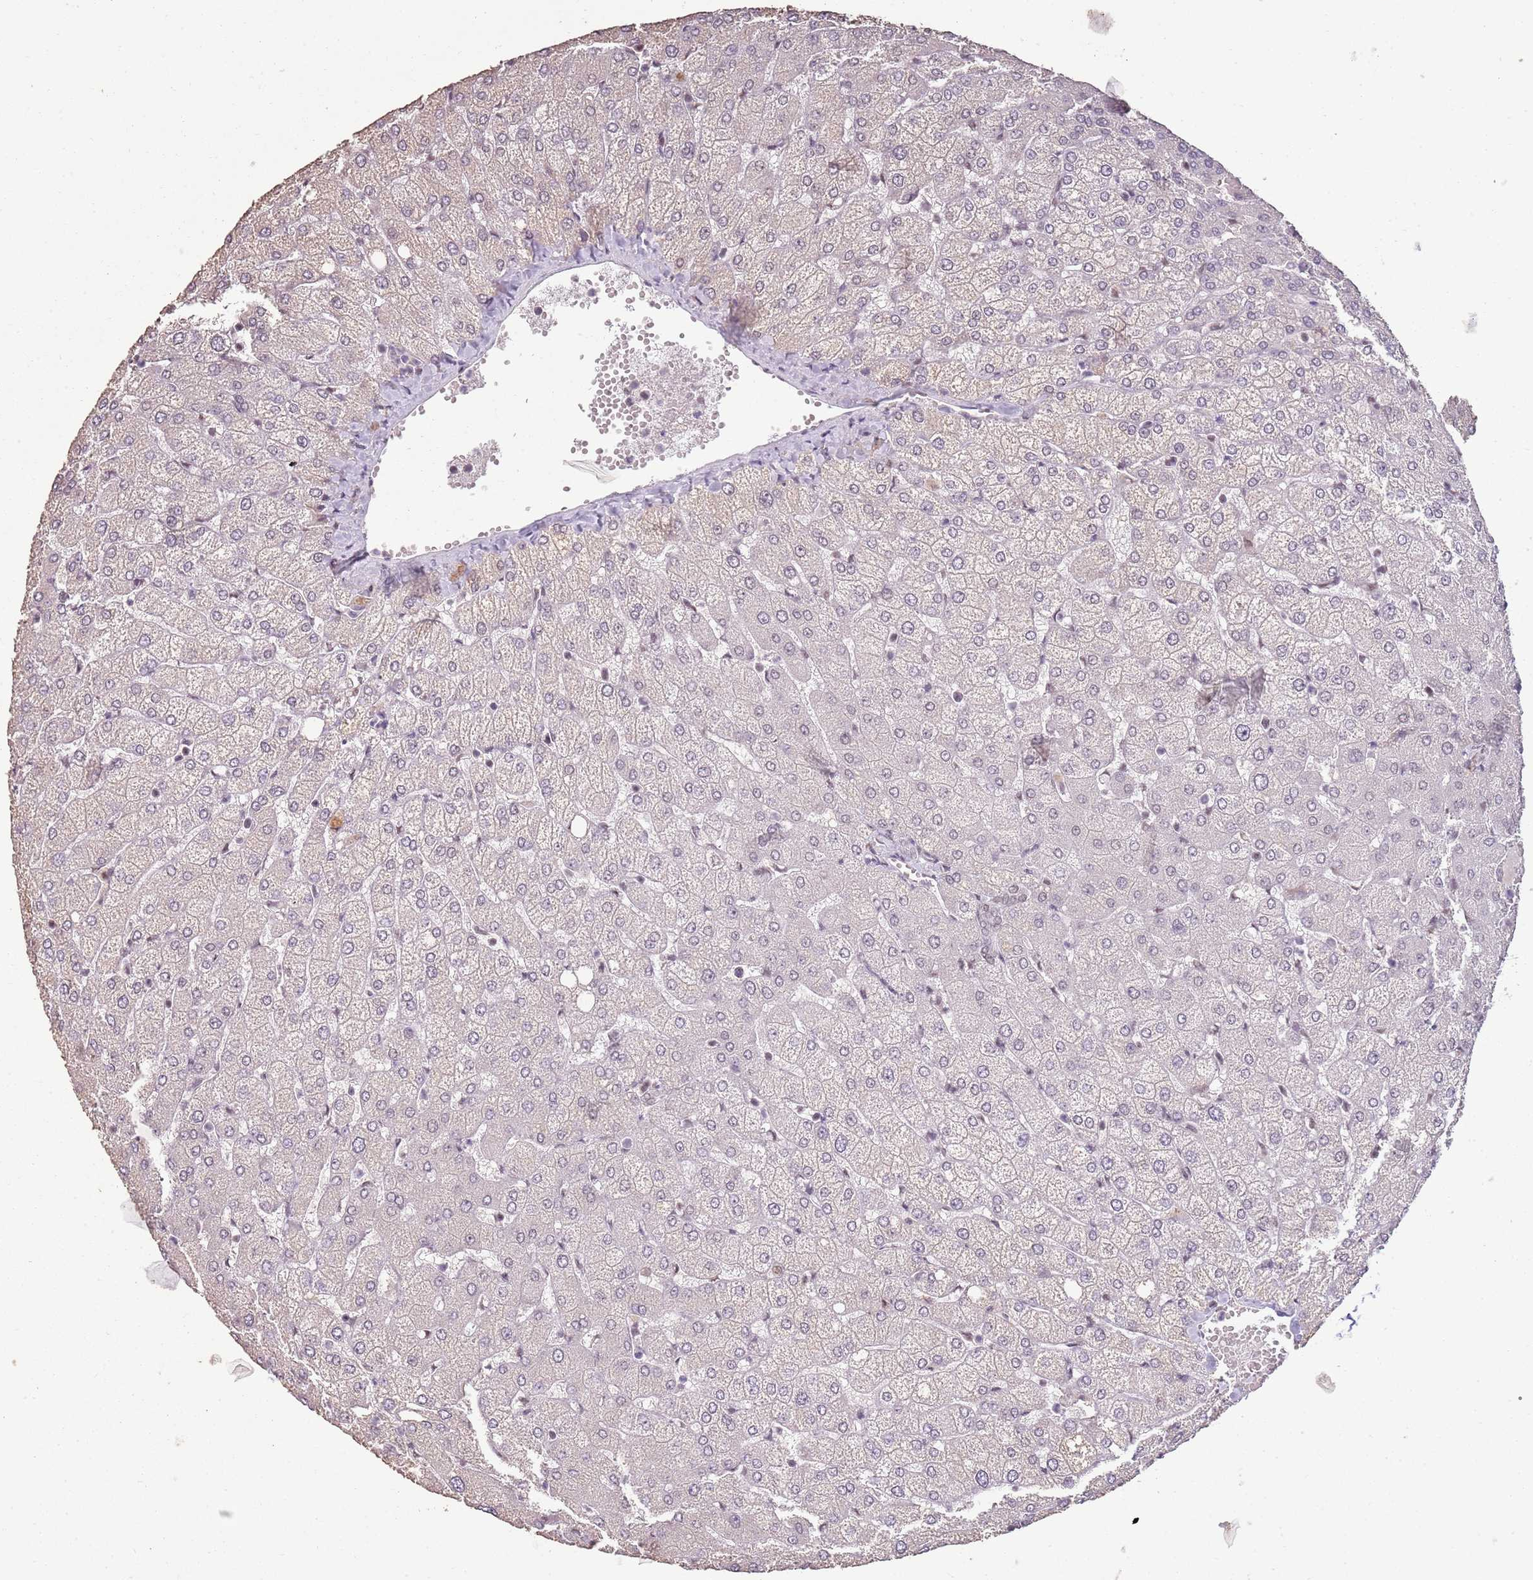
{"staining": {"intensity": "negative", "quantity": "none", "location": "none"}, "tissue": "liver", "cell_type": "Cholangiocytes", "image_type": "normal", "snomed": [{"axis": "morphology", "description": "Normal tissue, NOS"}, {"axis": "topography", "description": "Liver"}], "caption": "This is a image of immunohistochemistry (IHC) staining of benign liver, which shows no expression in cholangiocytes.", "gene": "ARL14EP", "patient": {"sex": "female", "age": 54}}